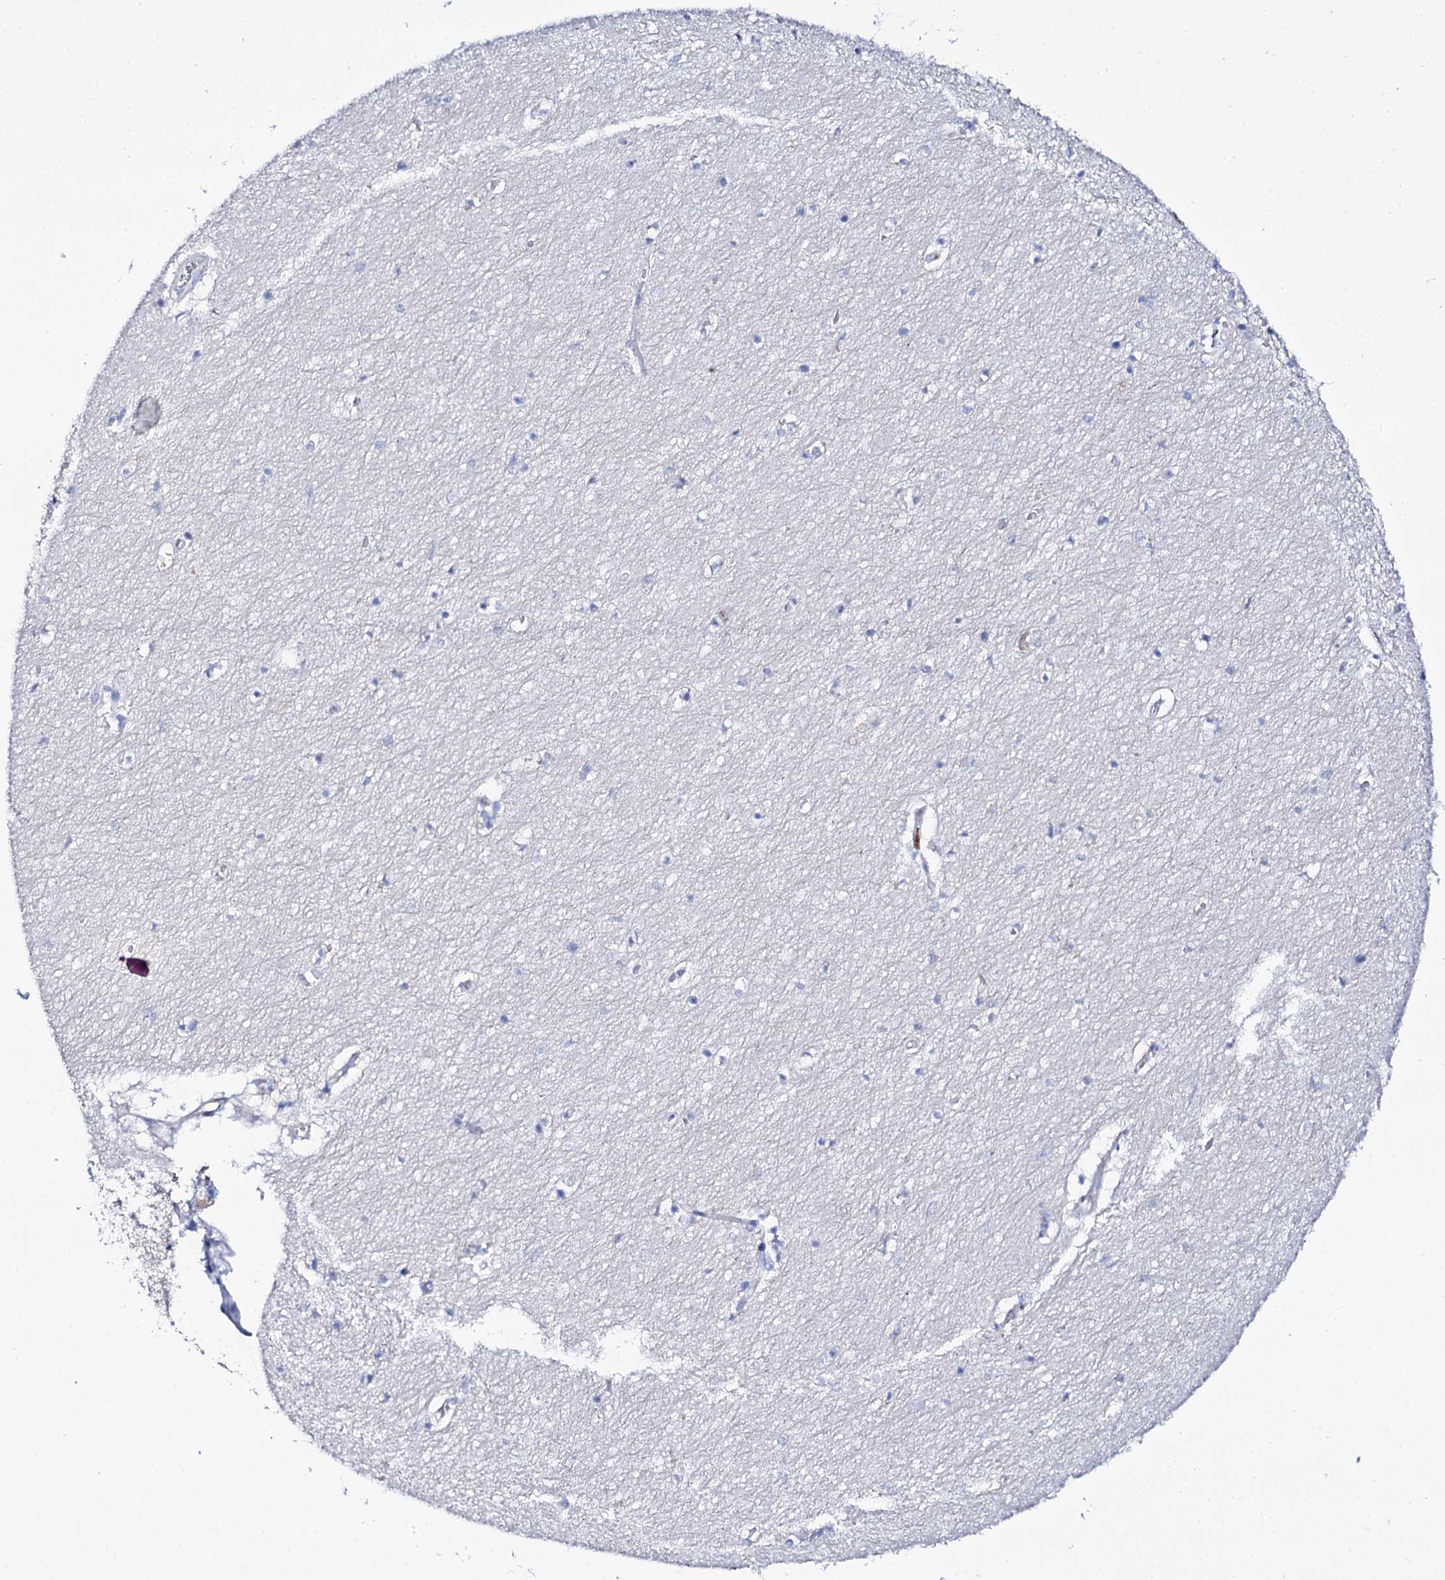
{"staining": {"intensity": "negative", "quantity": "none", "location": "none"}, "tissue": "hippocampus", "cell_type": "Glial cells", "image_type": "normal", "snomed": [{"axis": "morphology", "description": "Normal tissue, NOS"}, {"axis": "topography", "description": "Hippocampus"}], "caption": "The micrograph exhibits no staining of glial cells in unremarkable hippocampus.", "gene": "NUDT13", "patient": {"sex": "female", "age": 64}}